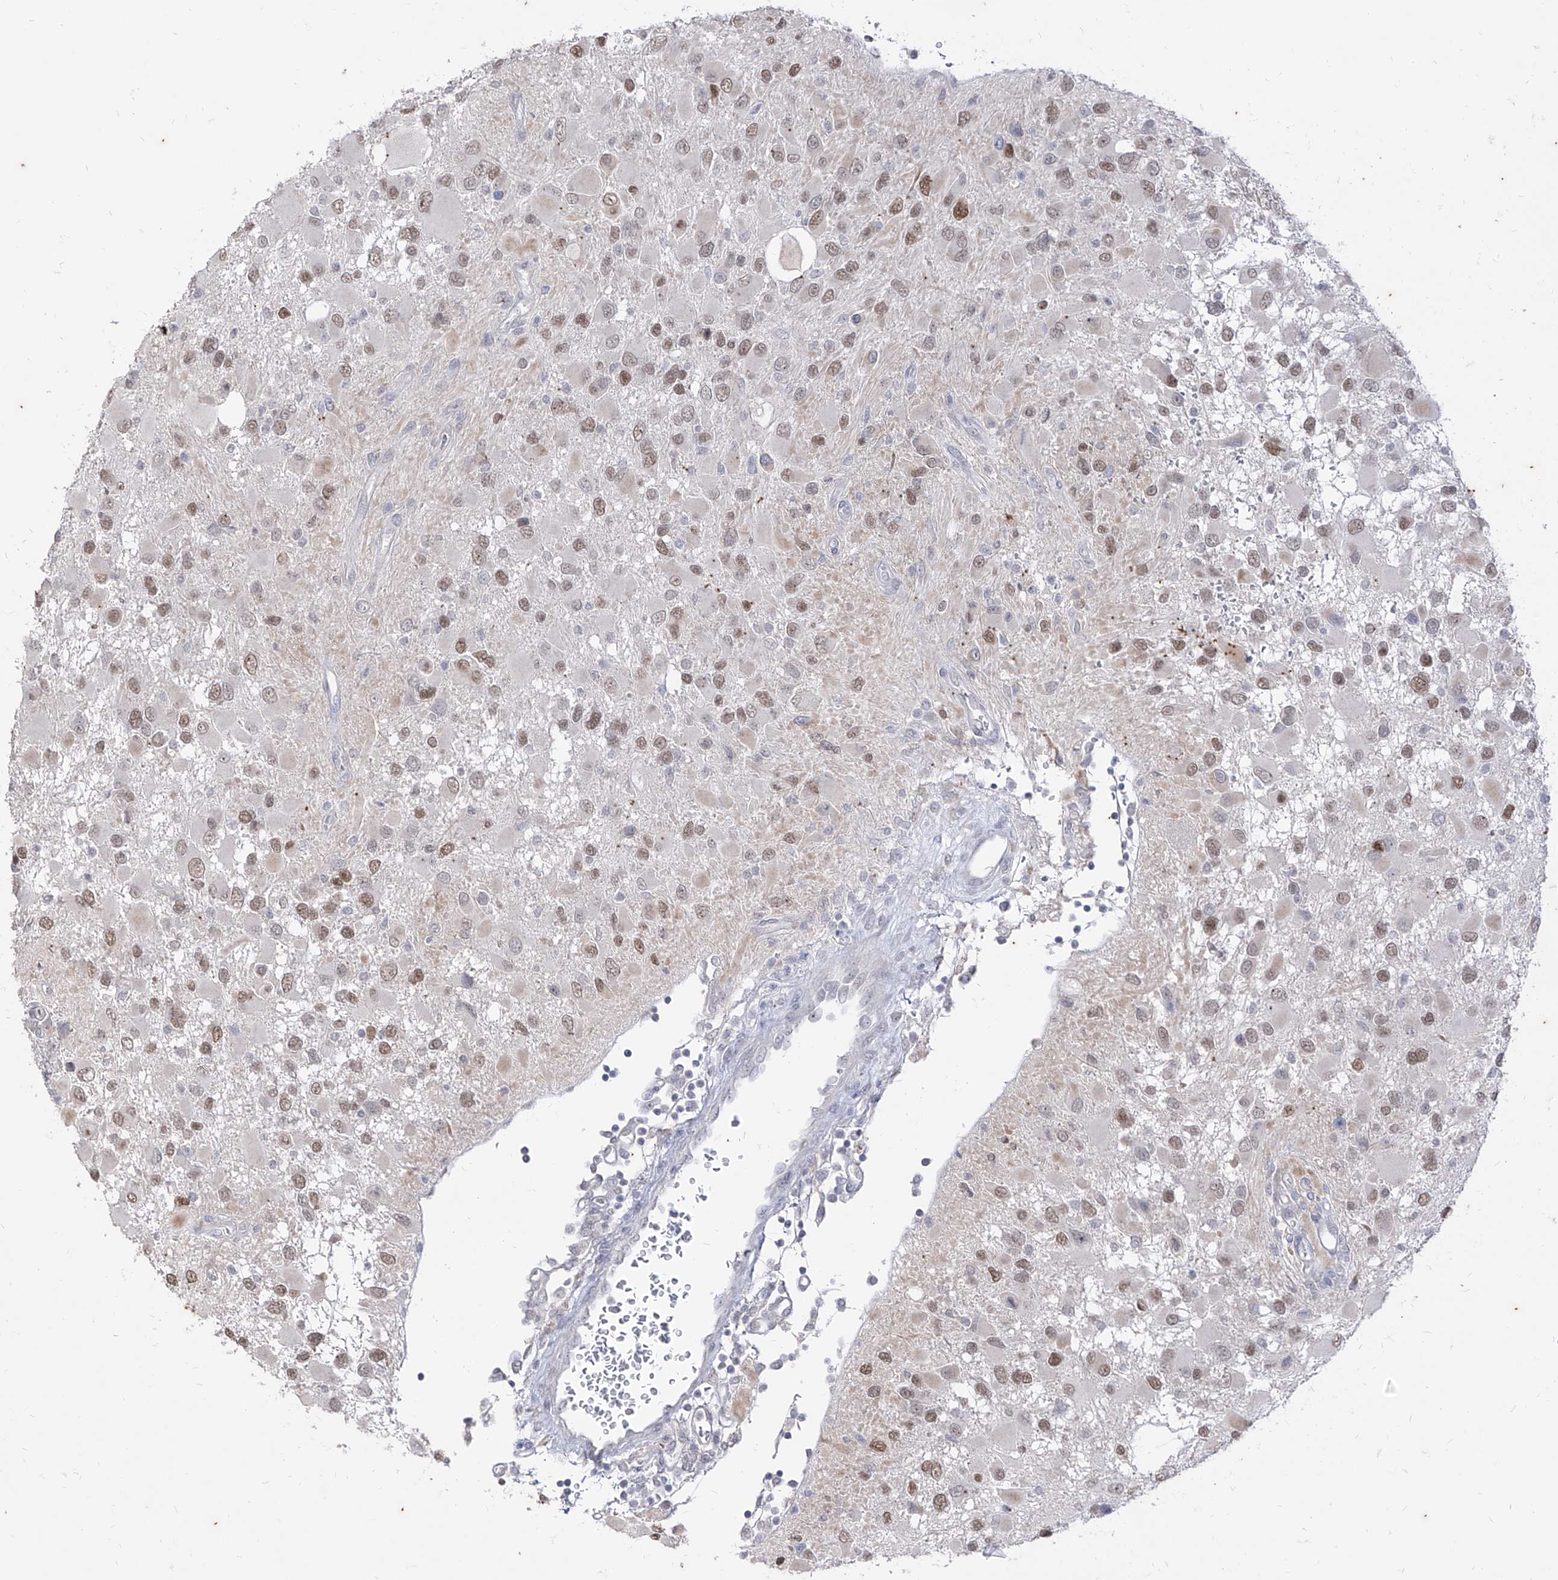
{"staining": {"intensity": "moderate", "quantity": "25%-75%", "location": "nuclear"}, "tissue": "glioma", "cell_type": "Tumor cells", "image_type": "cancer", "snomed": [{"axis": "morphology", "description": "Glioma, malignant, High grade"}, {"axis": "topography", "description": "Brain"}], "caption": "Malignant glioma (high-grade) stained for a protein exhibits moderate nuclear positivity in tumor cells.", "gene": "PHF20L1", "patient": {"sex": "male", "age": 53}}